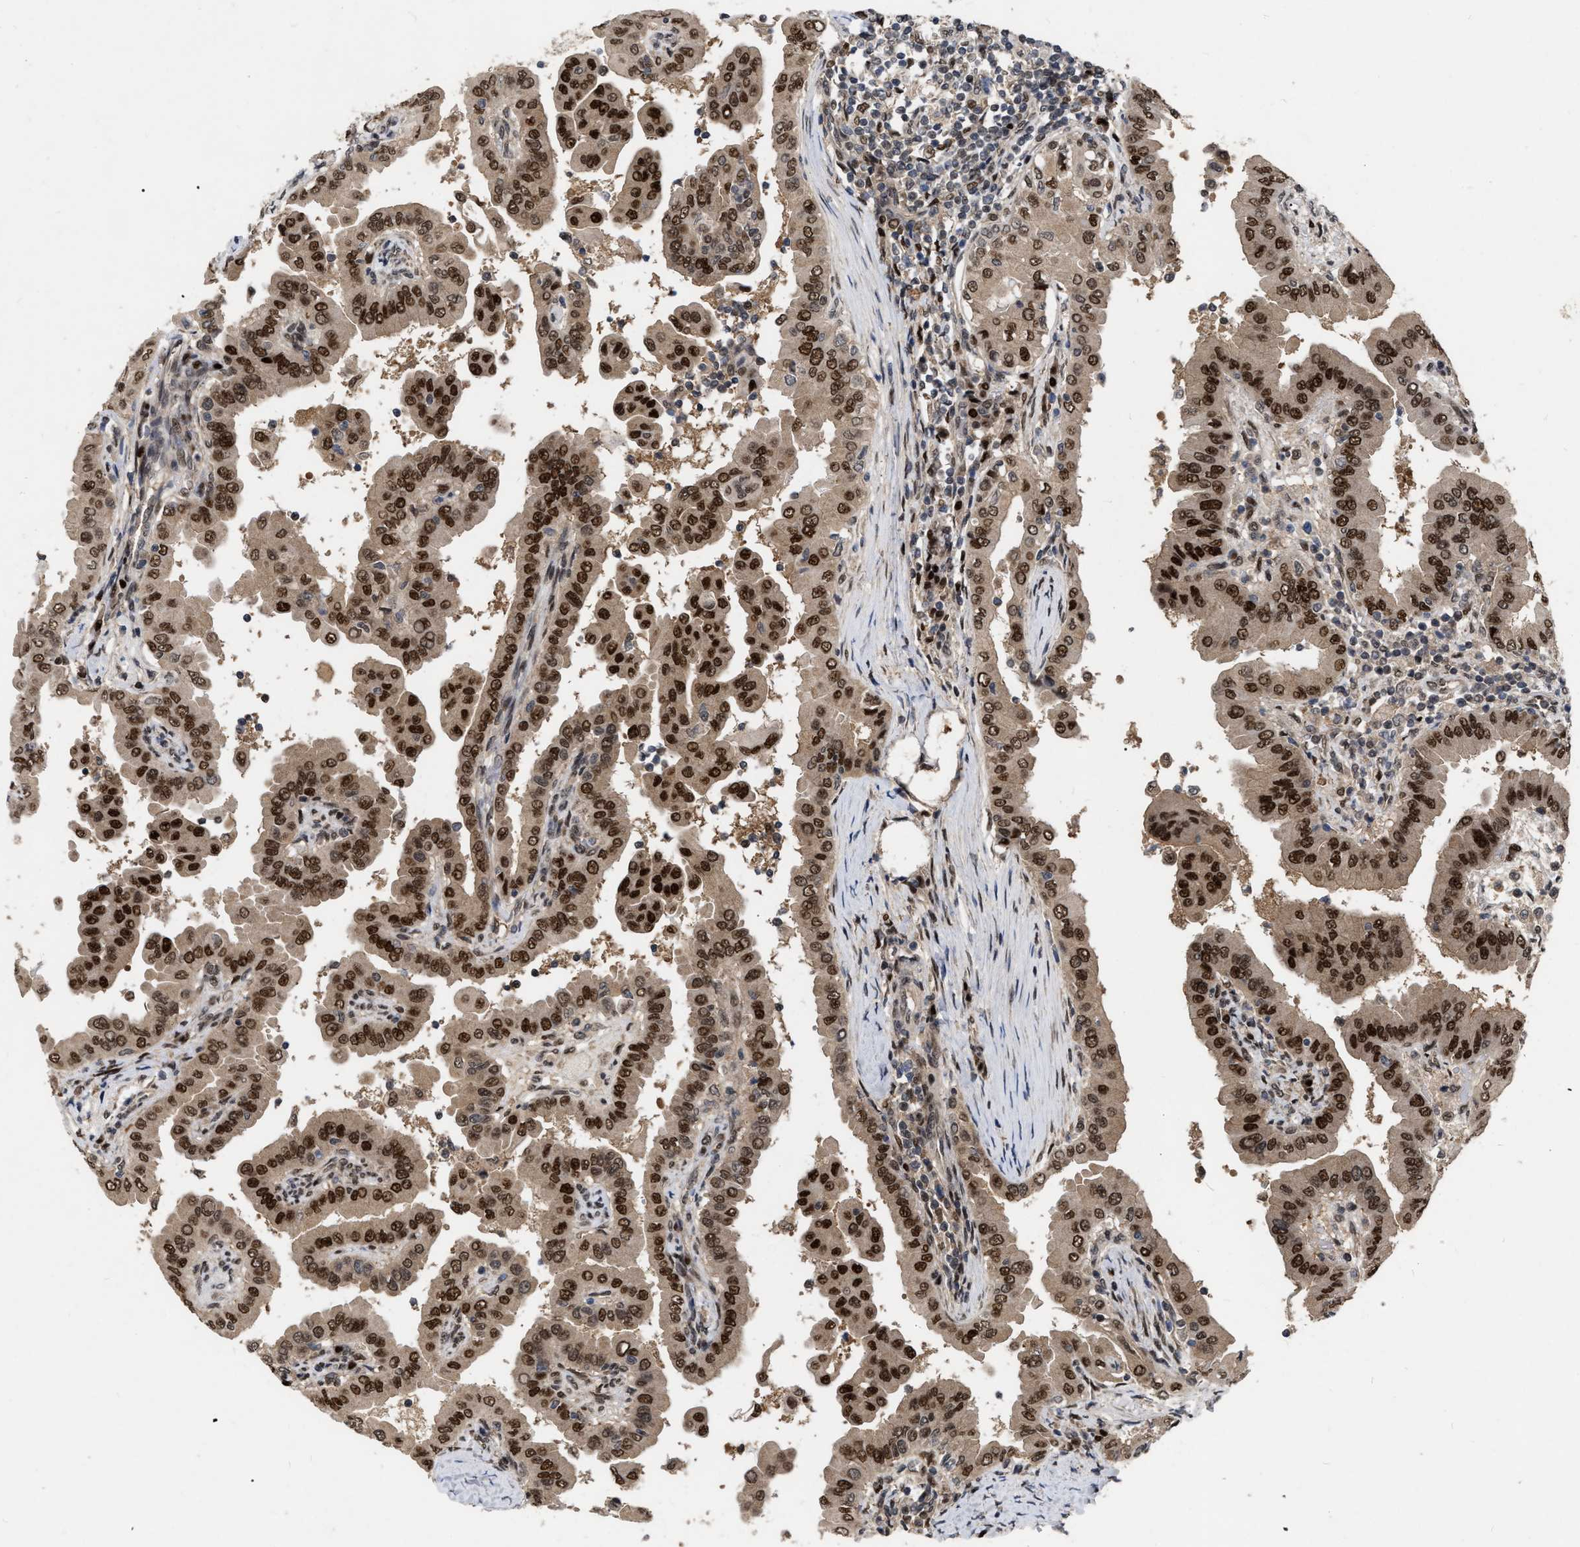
{"staining": {"intensity": "strong", "quantity": ">75%", "location": "cytoplasmic/membranous,nuclear"}, "tissue": "thyroid cancer", "cell_type": "Tumor cells", "image_type": "cancer", "snomed": [{"axis": "morphology", "description": "Papillary adenocarcinoma, NOS"}, {"axis": "topography", "description": "Thyroid gland"}], "caption": "Protein staining of thyroid cancer (papillary adenocarcinoma) tissue displays strong cytoplasmic/membranous and nuclear positivity in about >75% of tumor cells. Using DAB (3,3'-diaminobenzidine) (brown) and hematoxylin (blue) stains, captured at high magnification using brightfield microscopy.", "gene": "MDM4", "patient": {"sex": "male", "age": 33}}